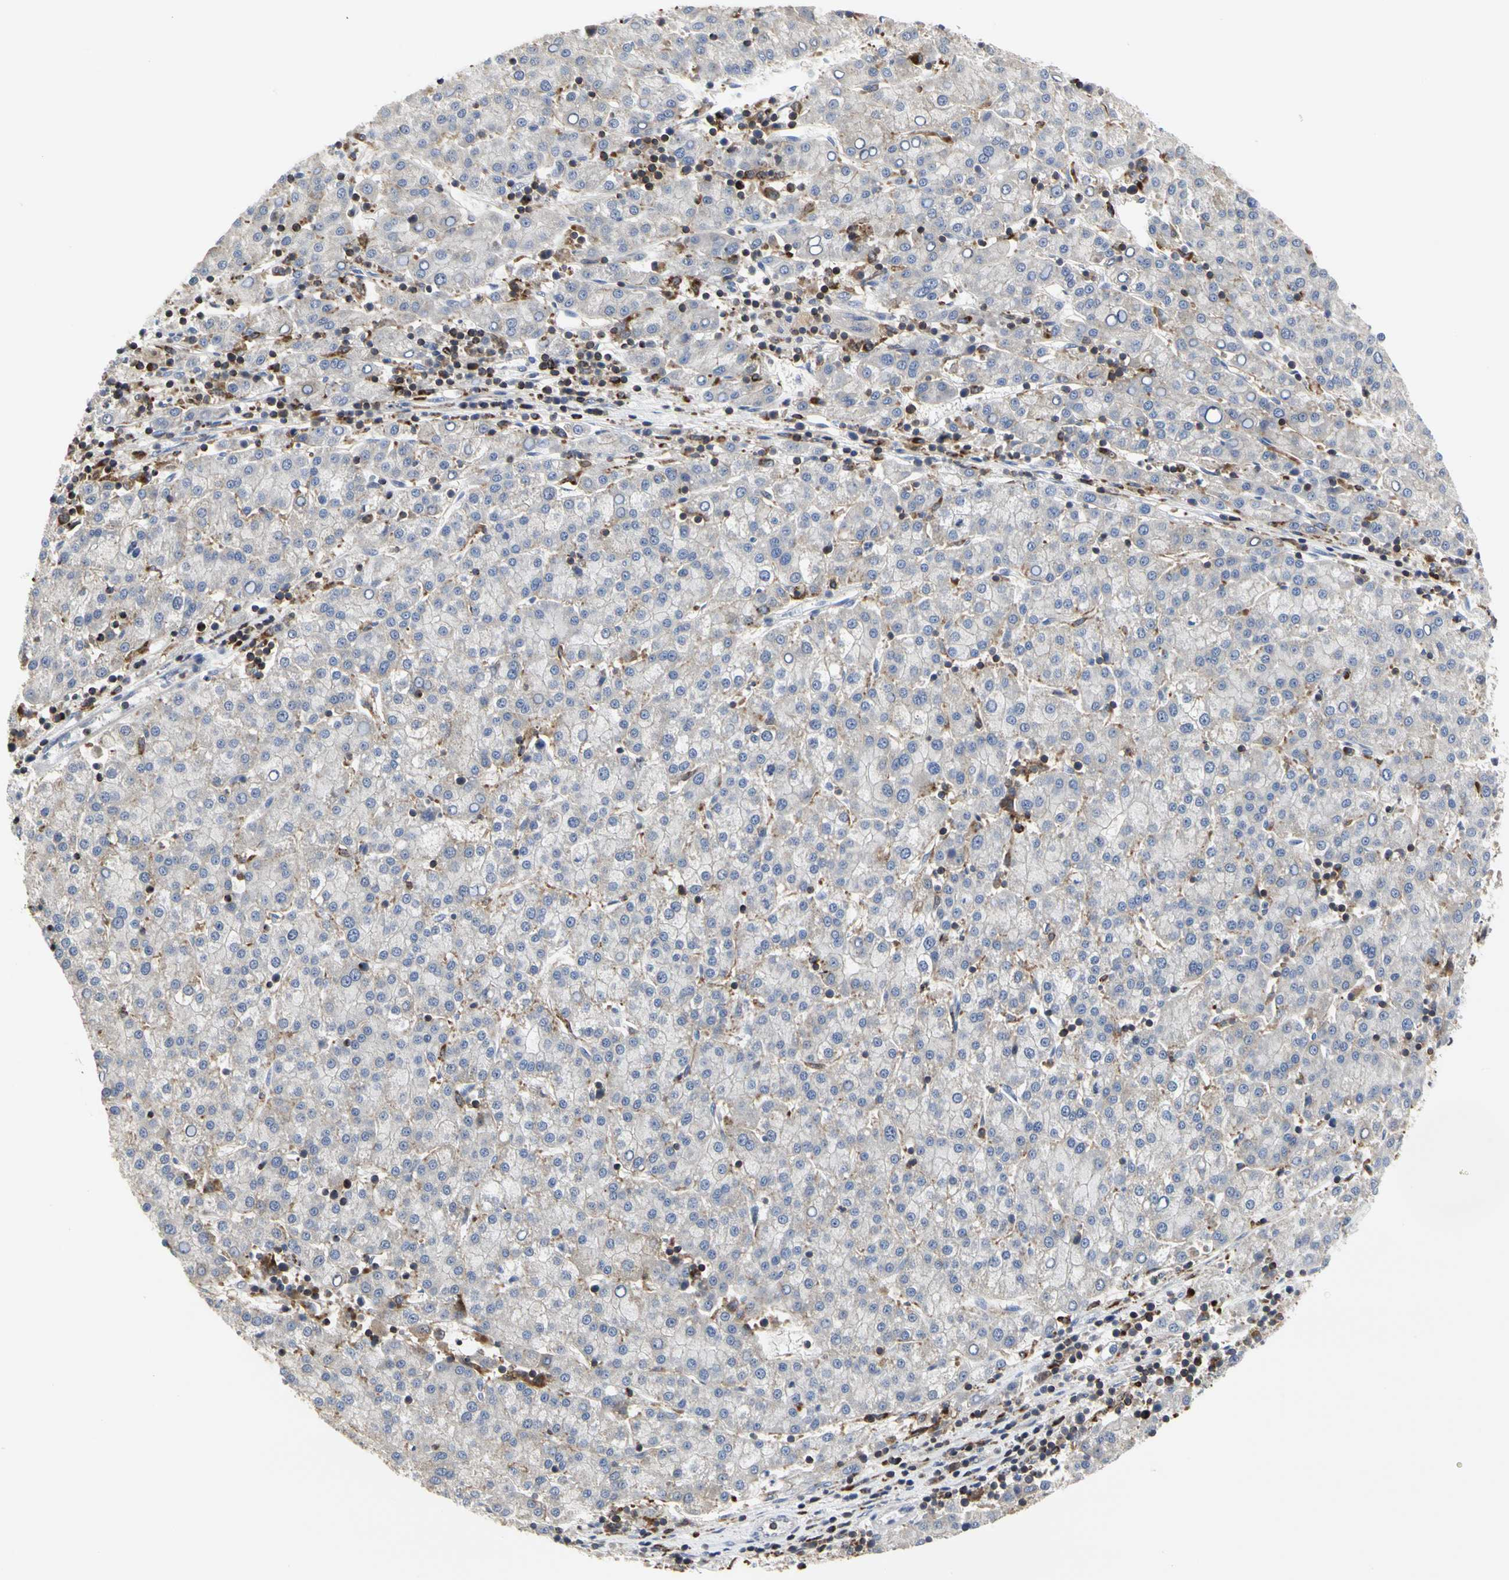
{"staining": {"intensity": "negative", "quantity": "none", "location": "none"}, "tissue": "liver cancer", "cell_type": "Tumor cells", "image_type": "cancer", "snomed": [{"axis": "morphology", "description": "Carcinoma, Hepatocellular, NOS"}, {"axis": "topography", "description": "Liver"}], "caption": "Immunohistochemistry photomicrograph of liver cancer (hepatocellular carcinoma) stained for a protein (brown), which reveals no positivity in tumor cells.", "gene": "NAPG", "patient": {"sex": "female", "age": 58}}